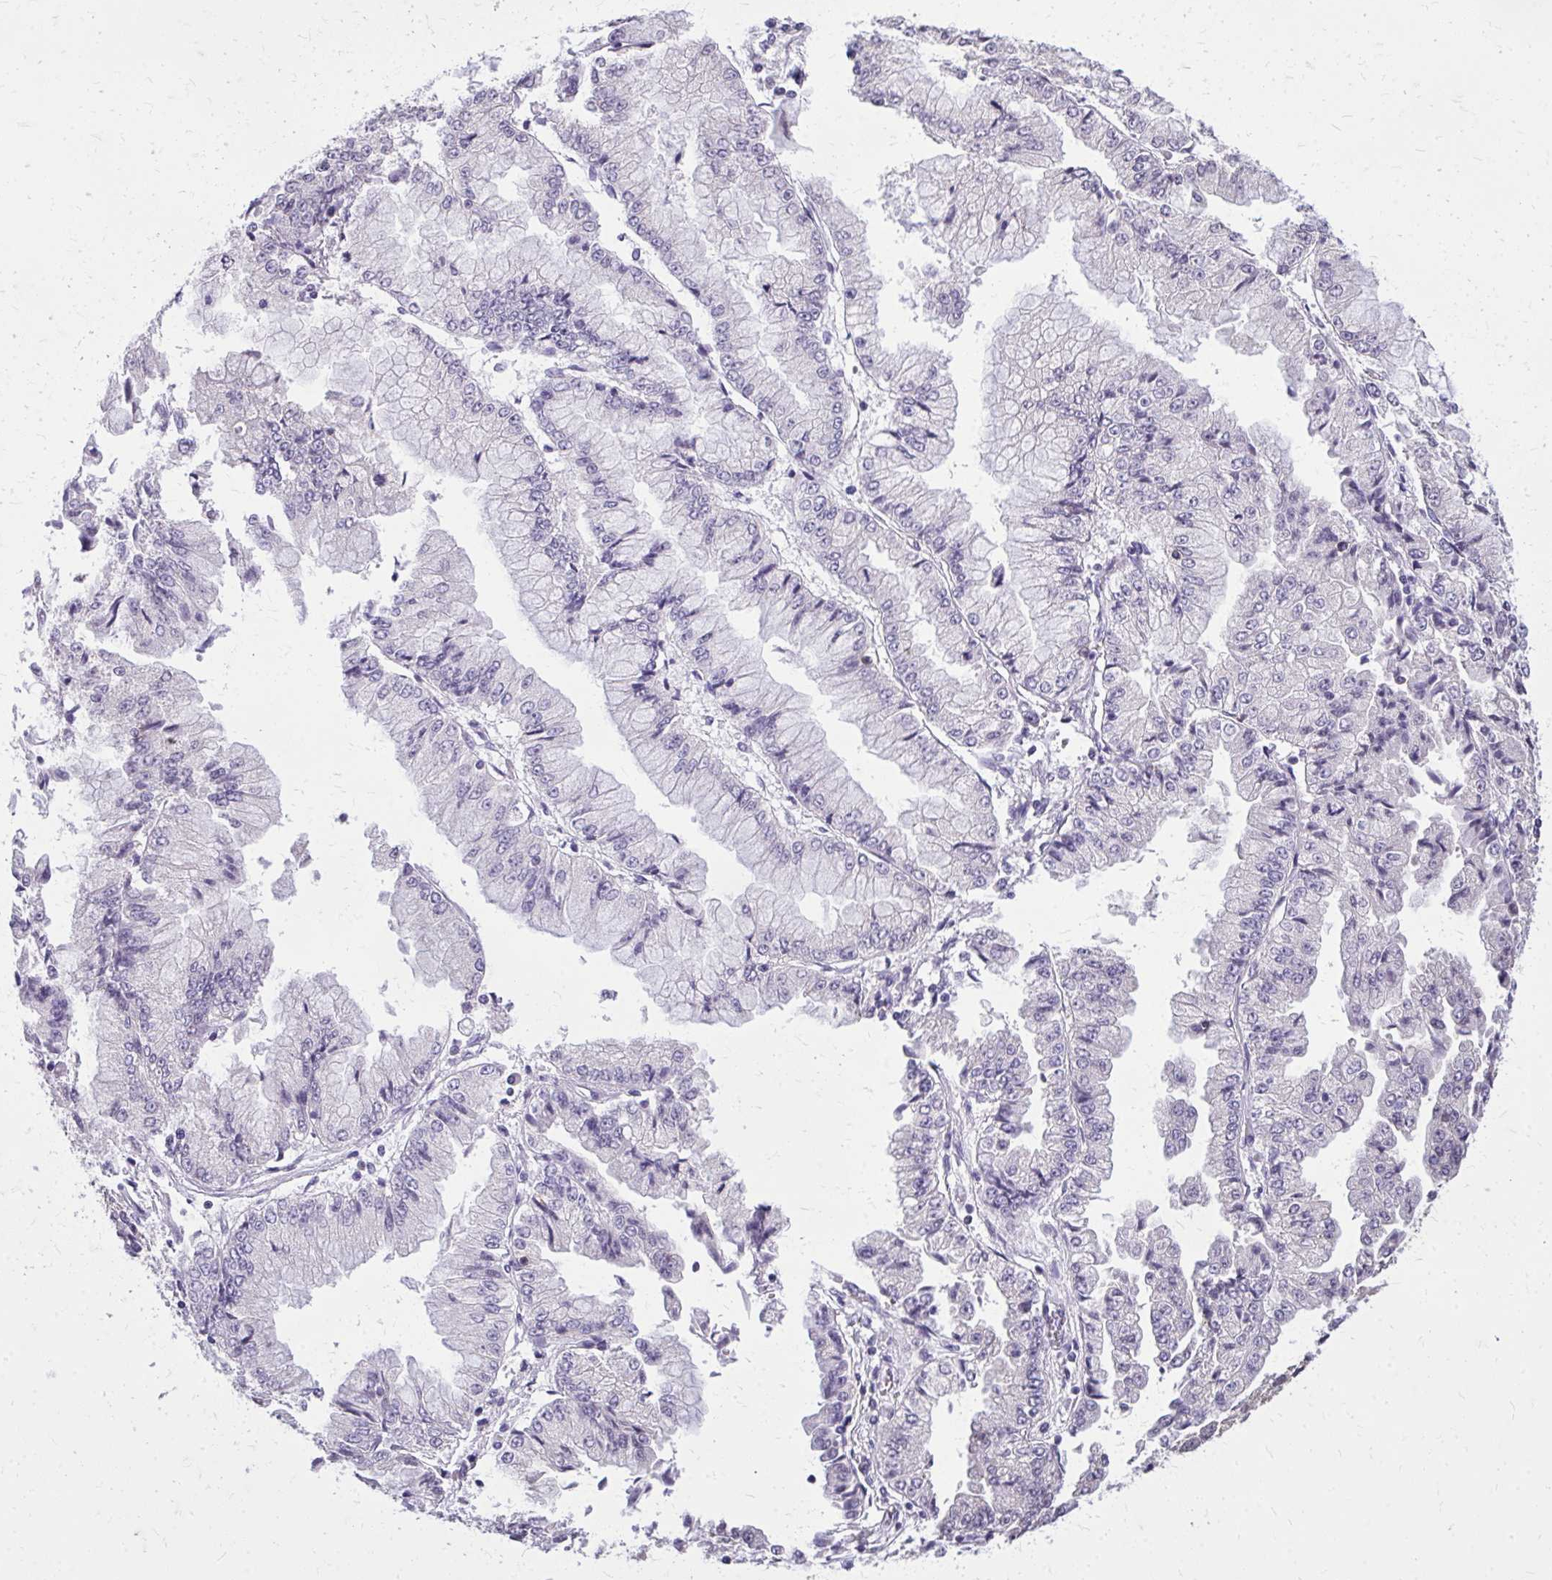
{"staining": {"intensity": "negative", "quantity": "none", "location": "none"}, "tissue": "stomach cancer", "cell_type": "Tumor cells", "image_type": "cancer", "snomed": [{"axis": "morphology", "description": "Adenocarcinoma, NOS"}, {"axis": "topography", "description": "Stomach, upper"}], "caption": "Immunohistochemistry micrograph of human adenocarcinoma (stomach) stained for a protein (brown), which reveals no expression in tumor cells.", "gene": "AKAP5", "patient": {"sex": "female", "age": 74}}